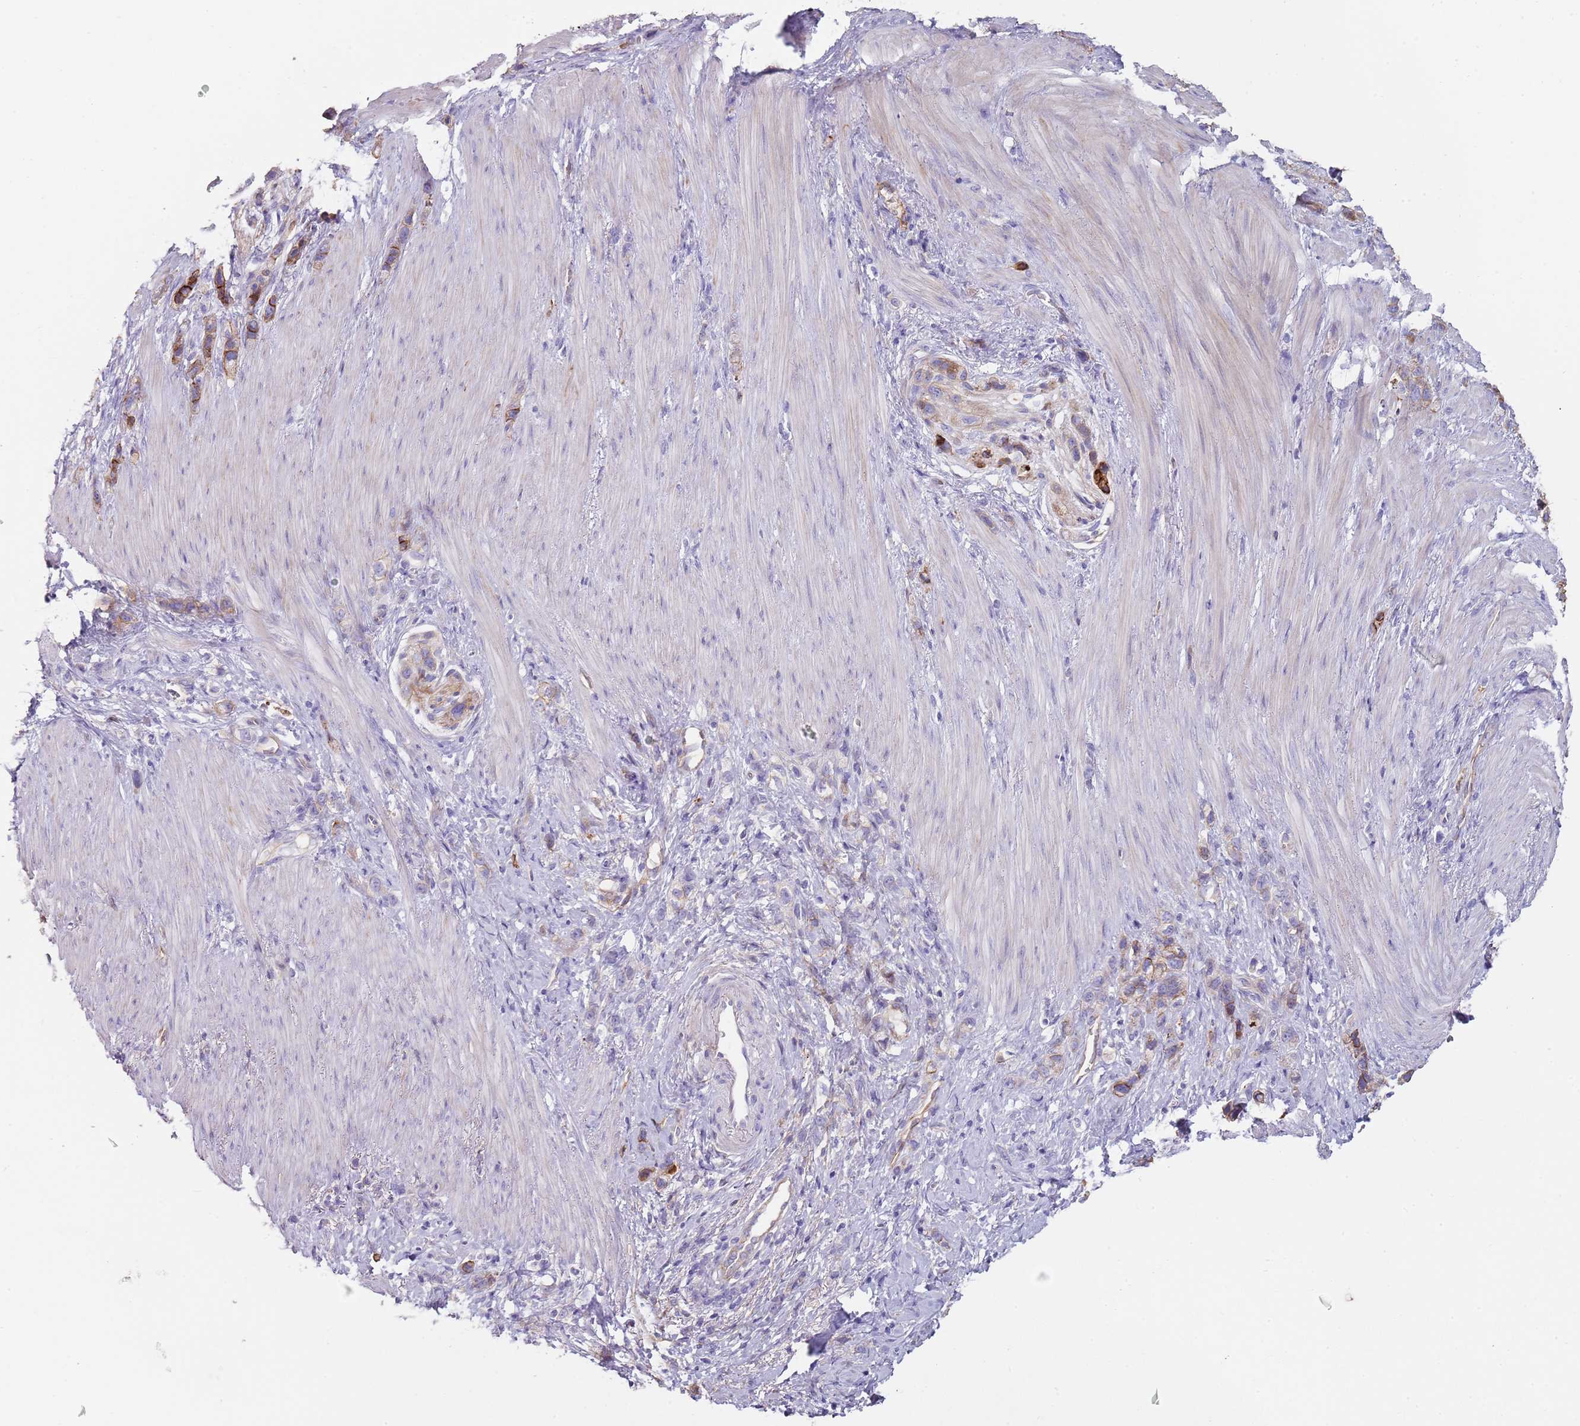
{"staining": {"intensity": "strong", "quantity": "<25%", "location": "cytoplasmic/membranous"}, "tissue": "stomach cancer", "cell_type": "Tumor cells", "image_type": "cancer", "snomed": [{"axis": "morphology", "description": "Adenocarcinoma, NOS"}, {"axis": "topography", "description": "Stomach"}], "caption": "Immunohistochemistry (IHC) (DAB (3,3'-diaminobenzidine)) staining of stomach cancer (adenocarcinoma) shows strong cytoplasmic/membranous protein staining in approximately <25% of tumor cells.", "gene": "NBPF3", "patient": {"sex": "female", "age": 65}}